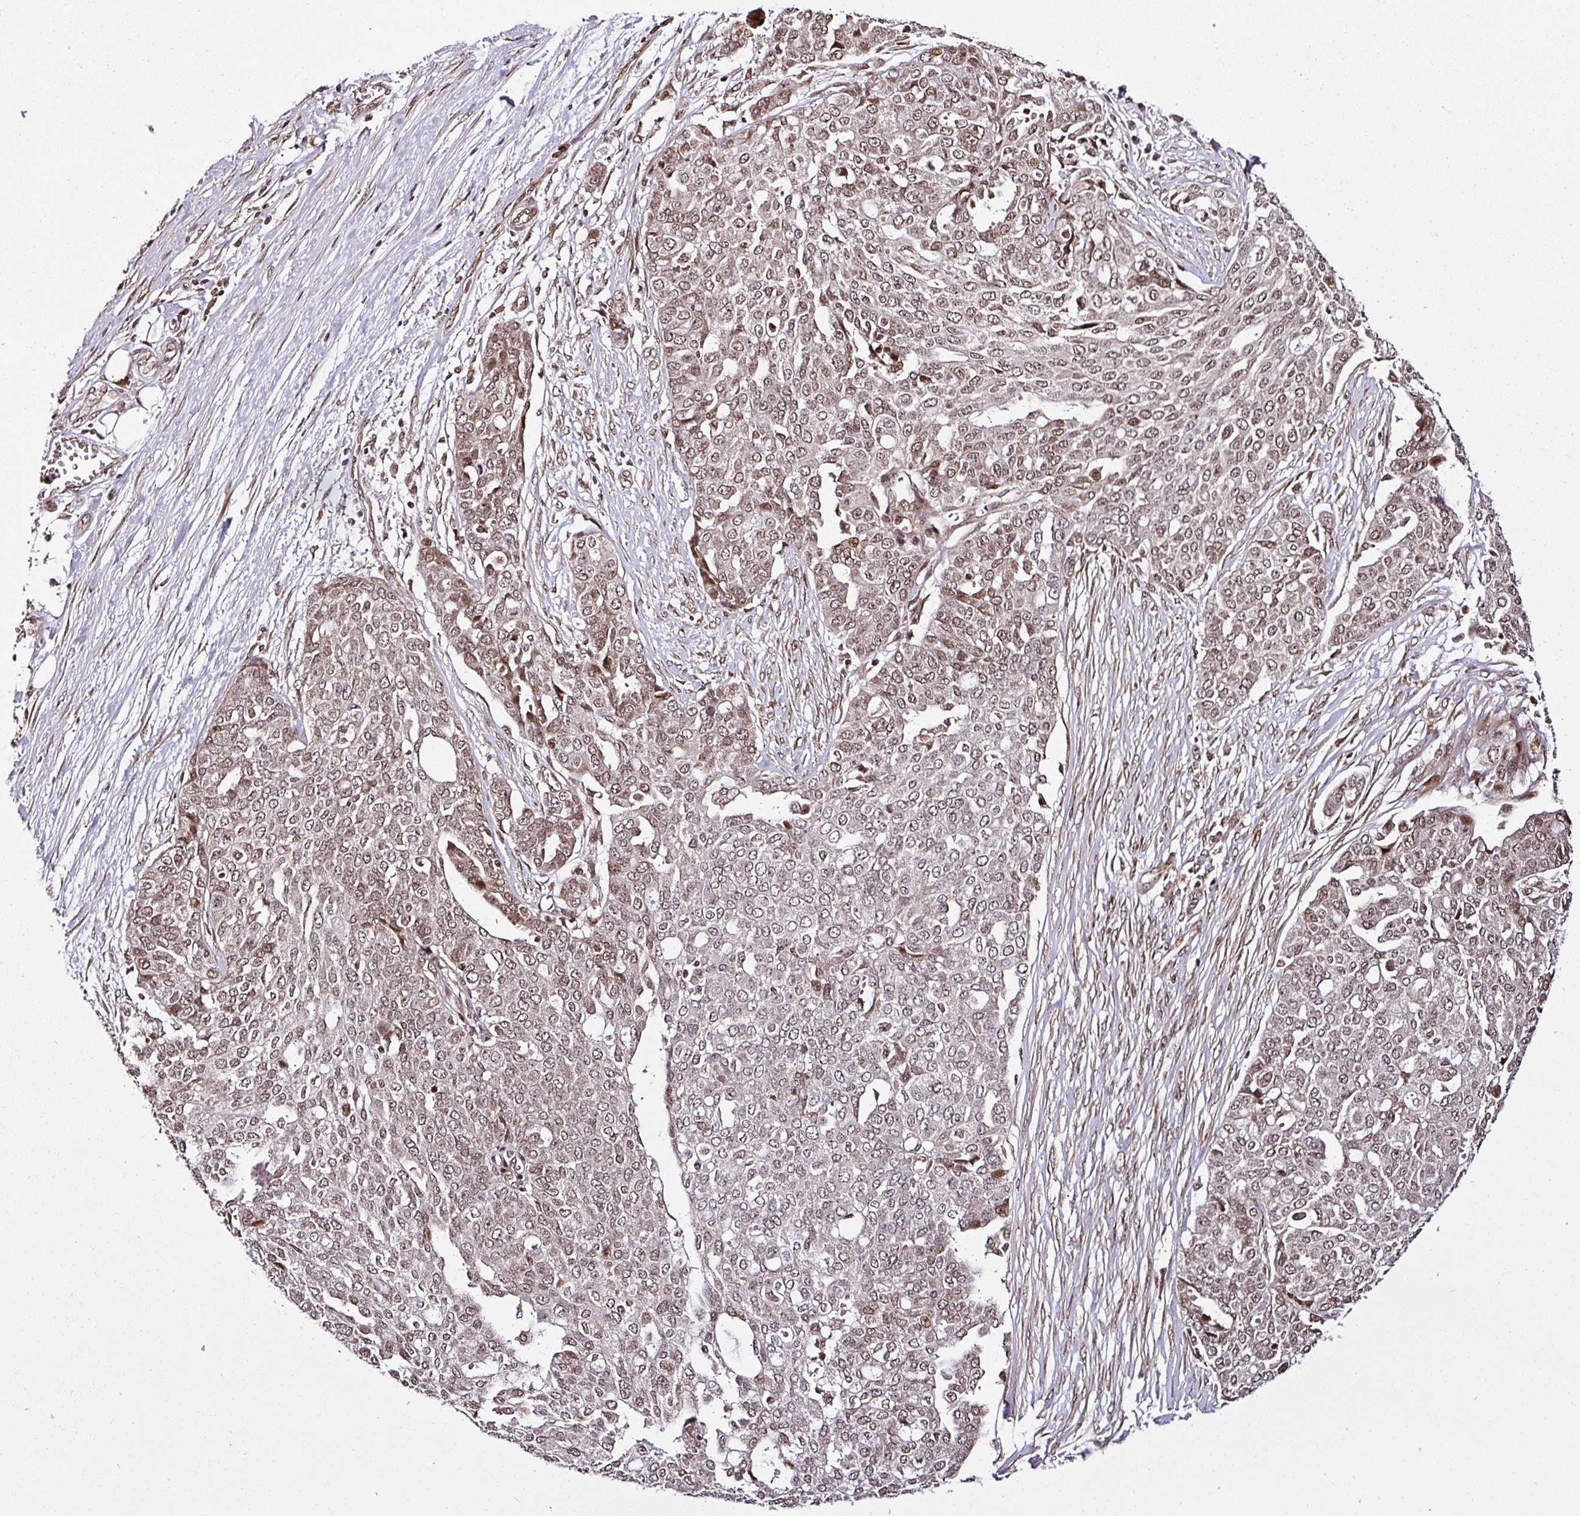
{"staining": {"intensity": "weak", "quantity": ">75%", "location": "nuclear"}, "tissue": "ovarian cancer", "cell_type": "Tumor cells", "image_type": "cancer", "snomed": [{"axis": "morphology", "description": "Cystadenocarcinoma, serous, NOS"}, {"axis": "topography", "description": "Soft tissue"}, {"axis": "topography", "description": "Ovary"}], "caption": "Protein staining by immunohistochemistry demonstrates weak nuclear expression in about >75% of tumor cells in ovarian serous cystadenocarcinoma.", "gene": "COPRS", "patient": {"sex": "female", "age": 57}}